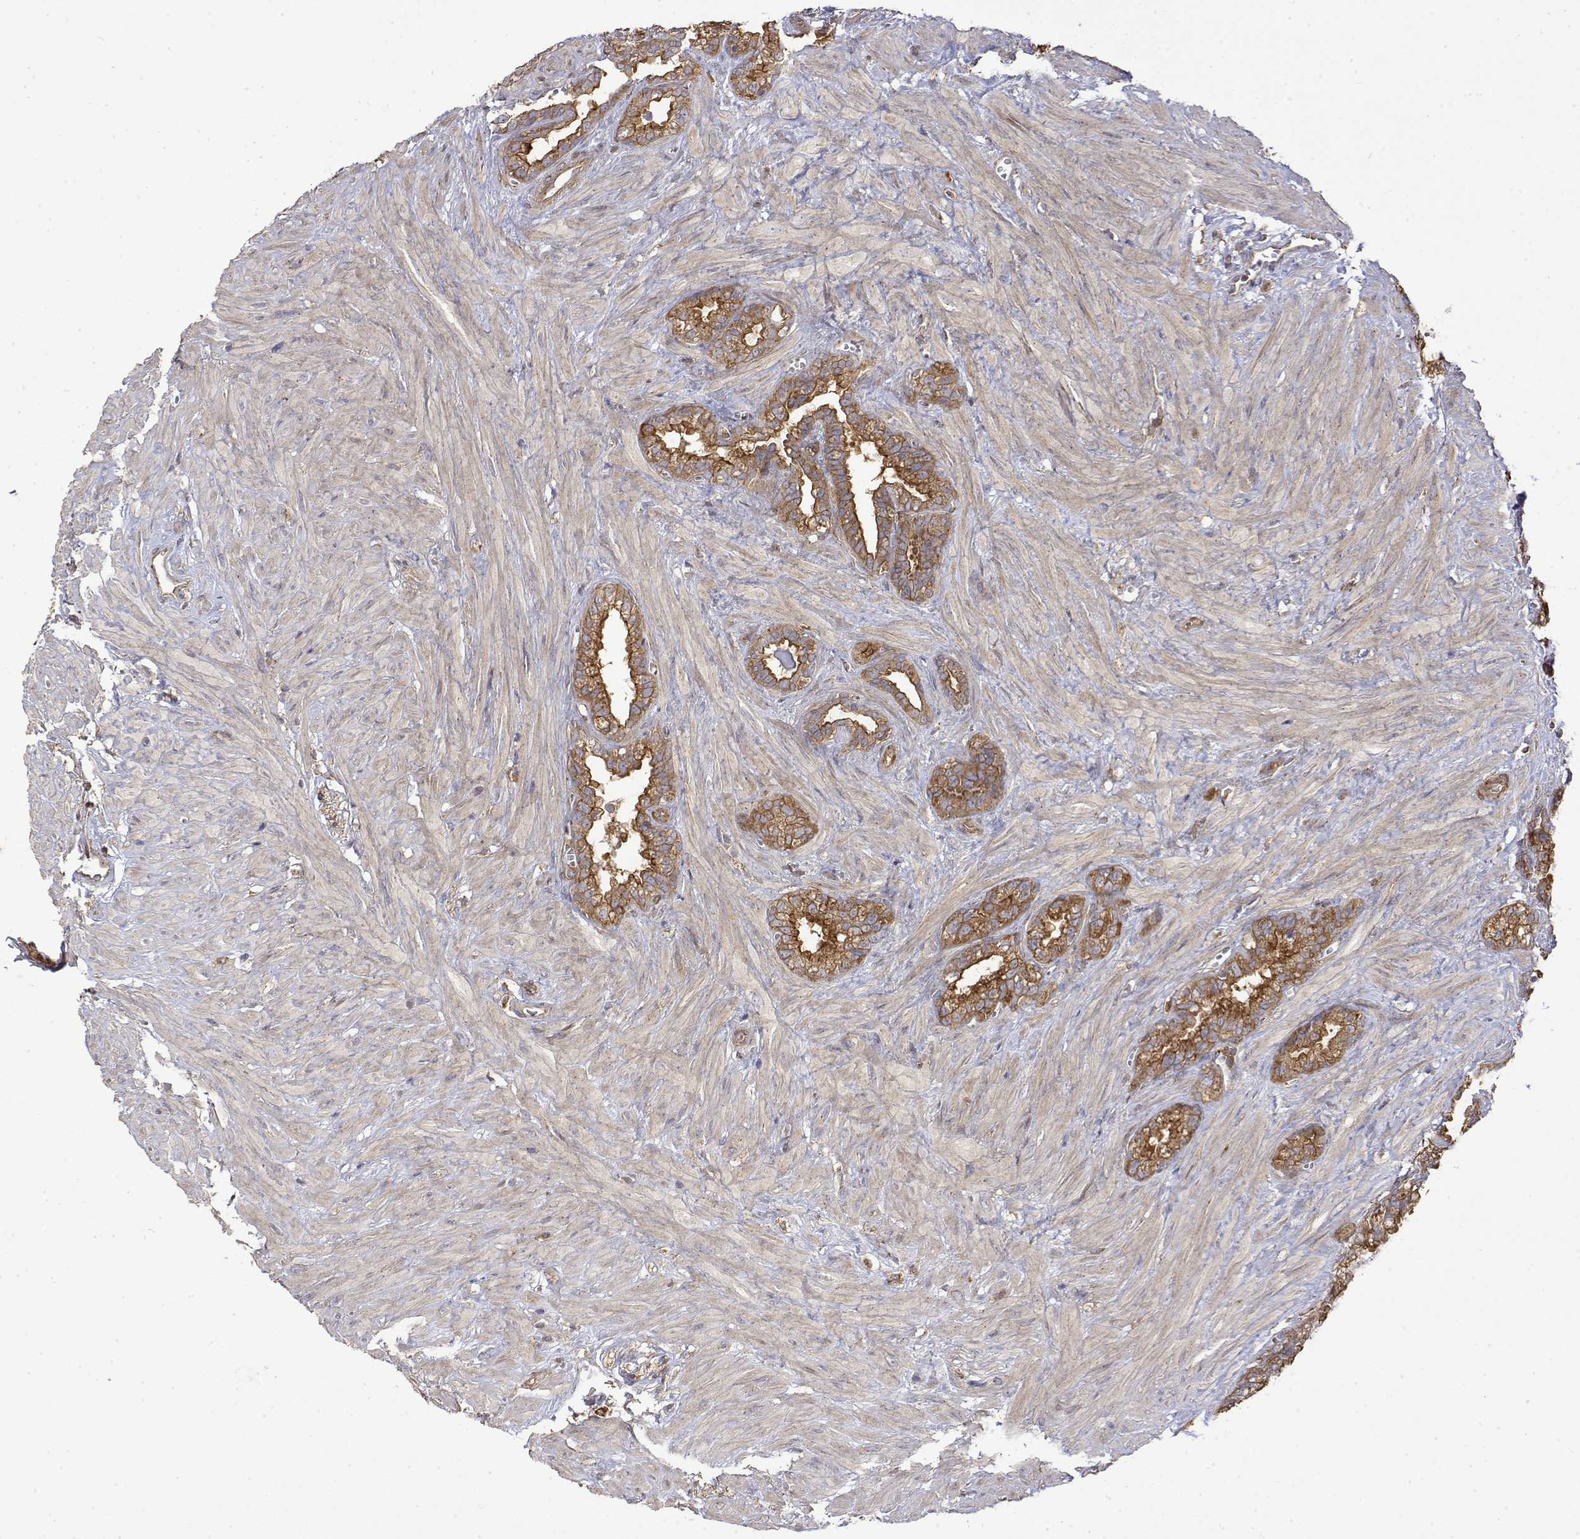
{"staining": {"intensity": "moderate", "quantity": ">75%", "location": "cytoplasmic/membranous"}, "tissue": "seminal vesicle", "cell_type": "Glandular cells", "image_type": "normal", "snomed": [{"axis": "morphology", "description": "Normal tissue, NOS"}, {"axis": "topography", "description": "Seminal veicle"}], "caption": "High-power microscopy captured an immunohistochemistry photomicrograph of unremarkable seminal vesicle, revealing moderate cytoplasmic/membranous expression in approximately >75% of glandular cells.", "gene": "PACSIN2", "patient": {"sex": "male", "age": 76}}